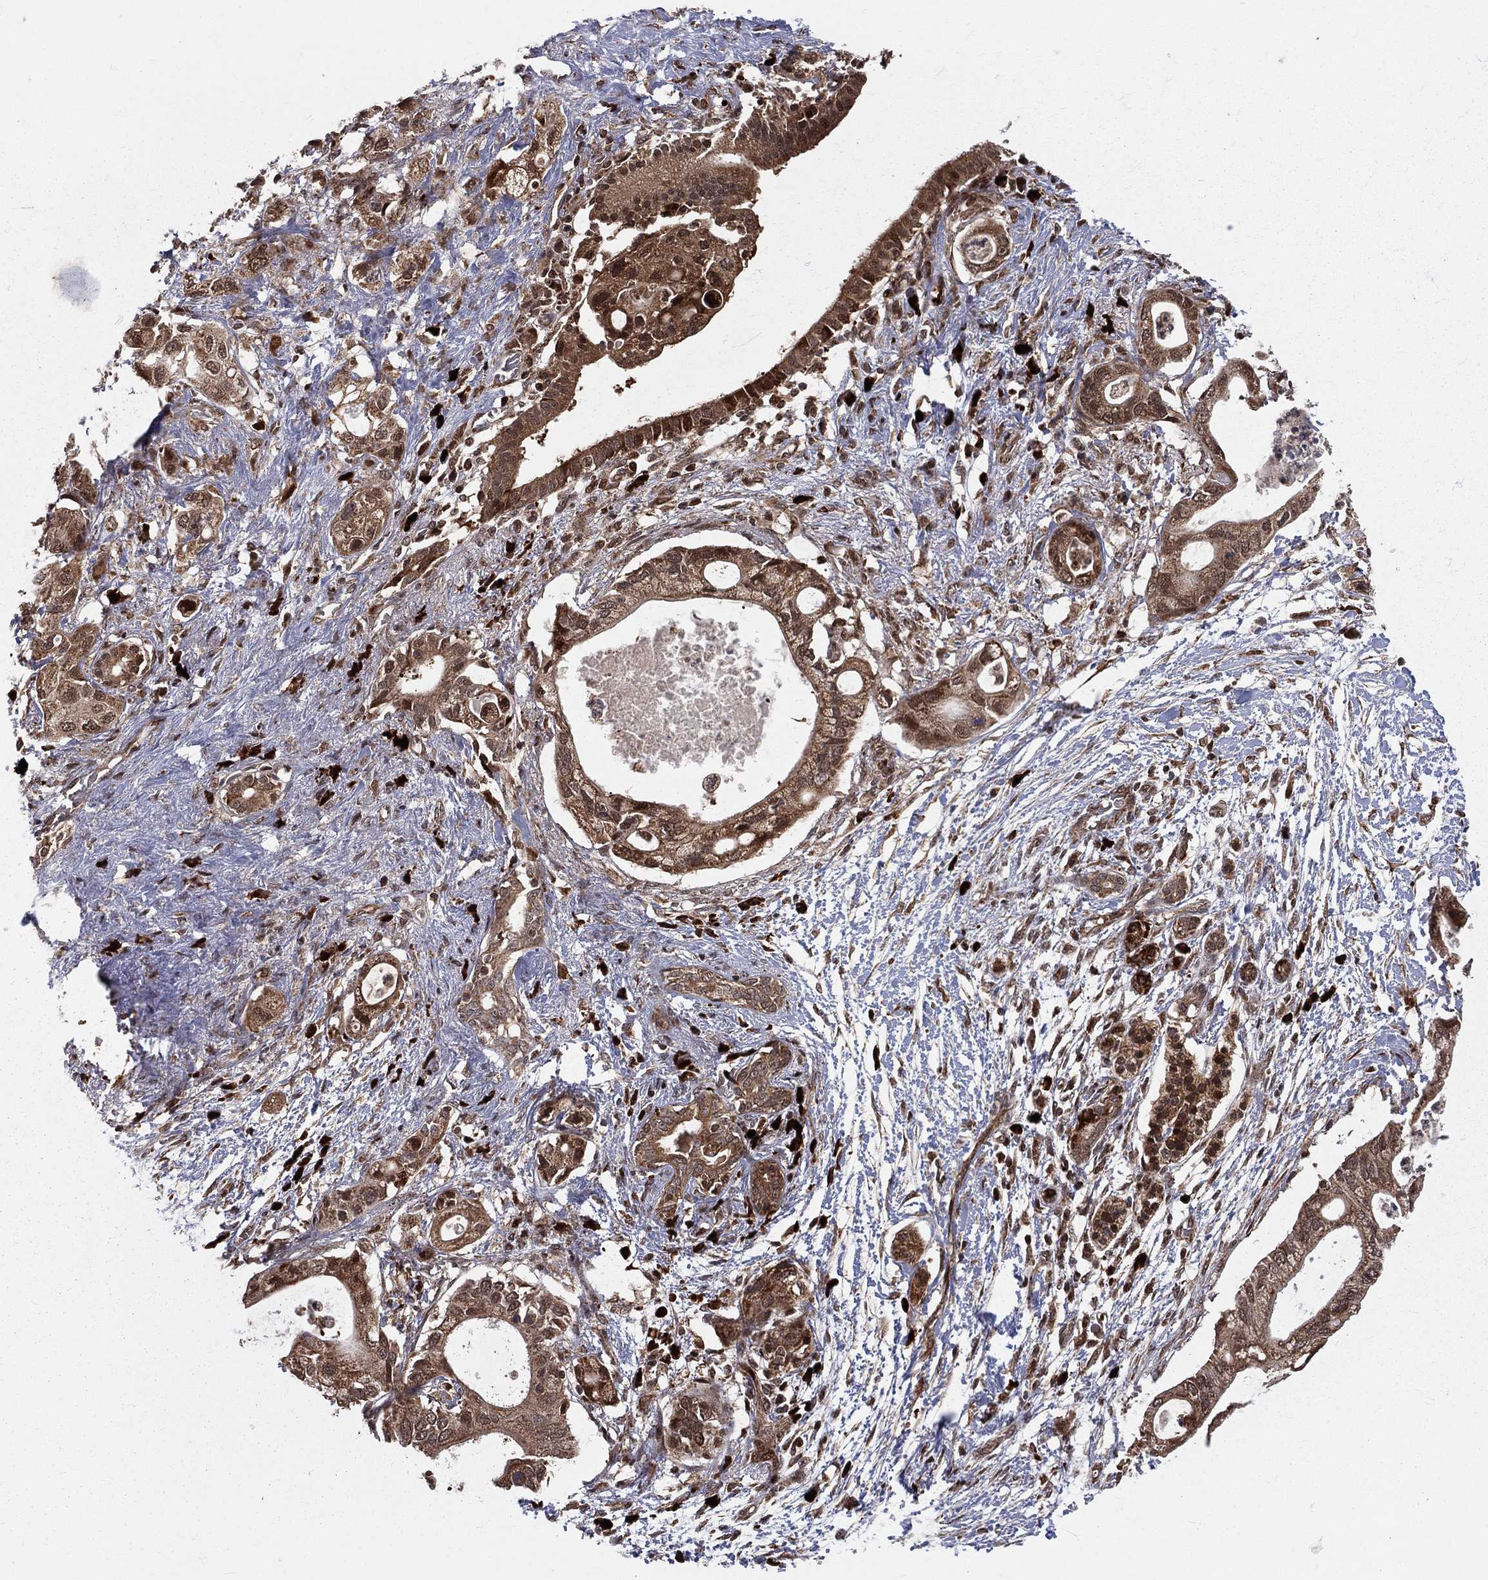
{"staining": {"intensity": "strong", "quantity": ">75%", "location": "cytoplasmic/membranous,nuclear"}, "tissue": "pancreatic cancer", "cell_type": "Tumor cells", "image_type": "cancer", "snomed": [{"axis": "morphology", "description": "Adenocarcinoma, NOS"}, {"axis": "topography", "description": "Pancreas"}], "caption": "Adenocarcinoma (pancreatic) was stained to show a protein in brown. There is high levels of strong cytoplasmic/membranous and nuclear staining in approximately >75% of tumor cells.", "gene": "MDM2", "patient": {"sex": "female", "age": 72}}